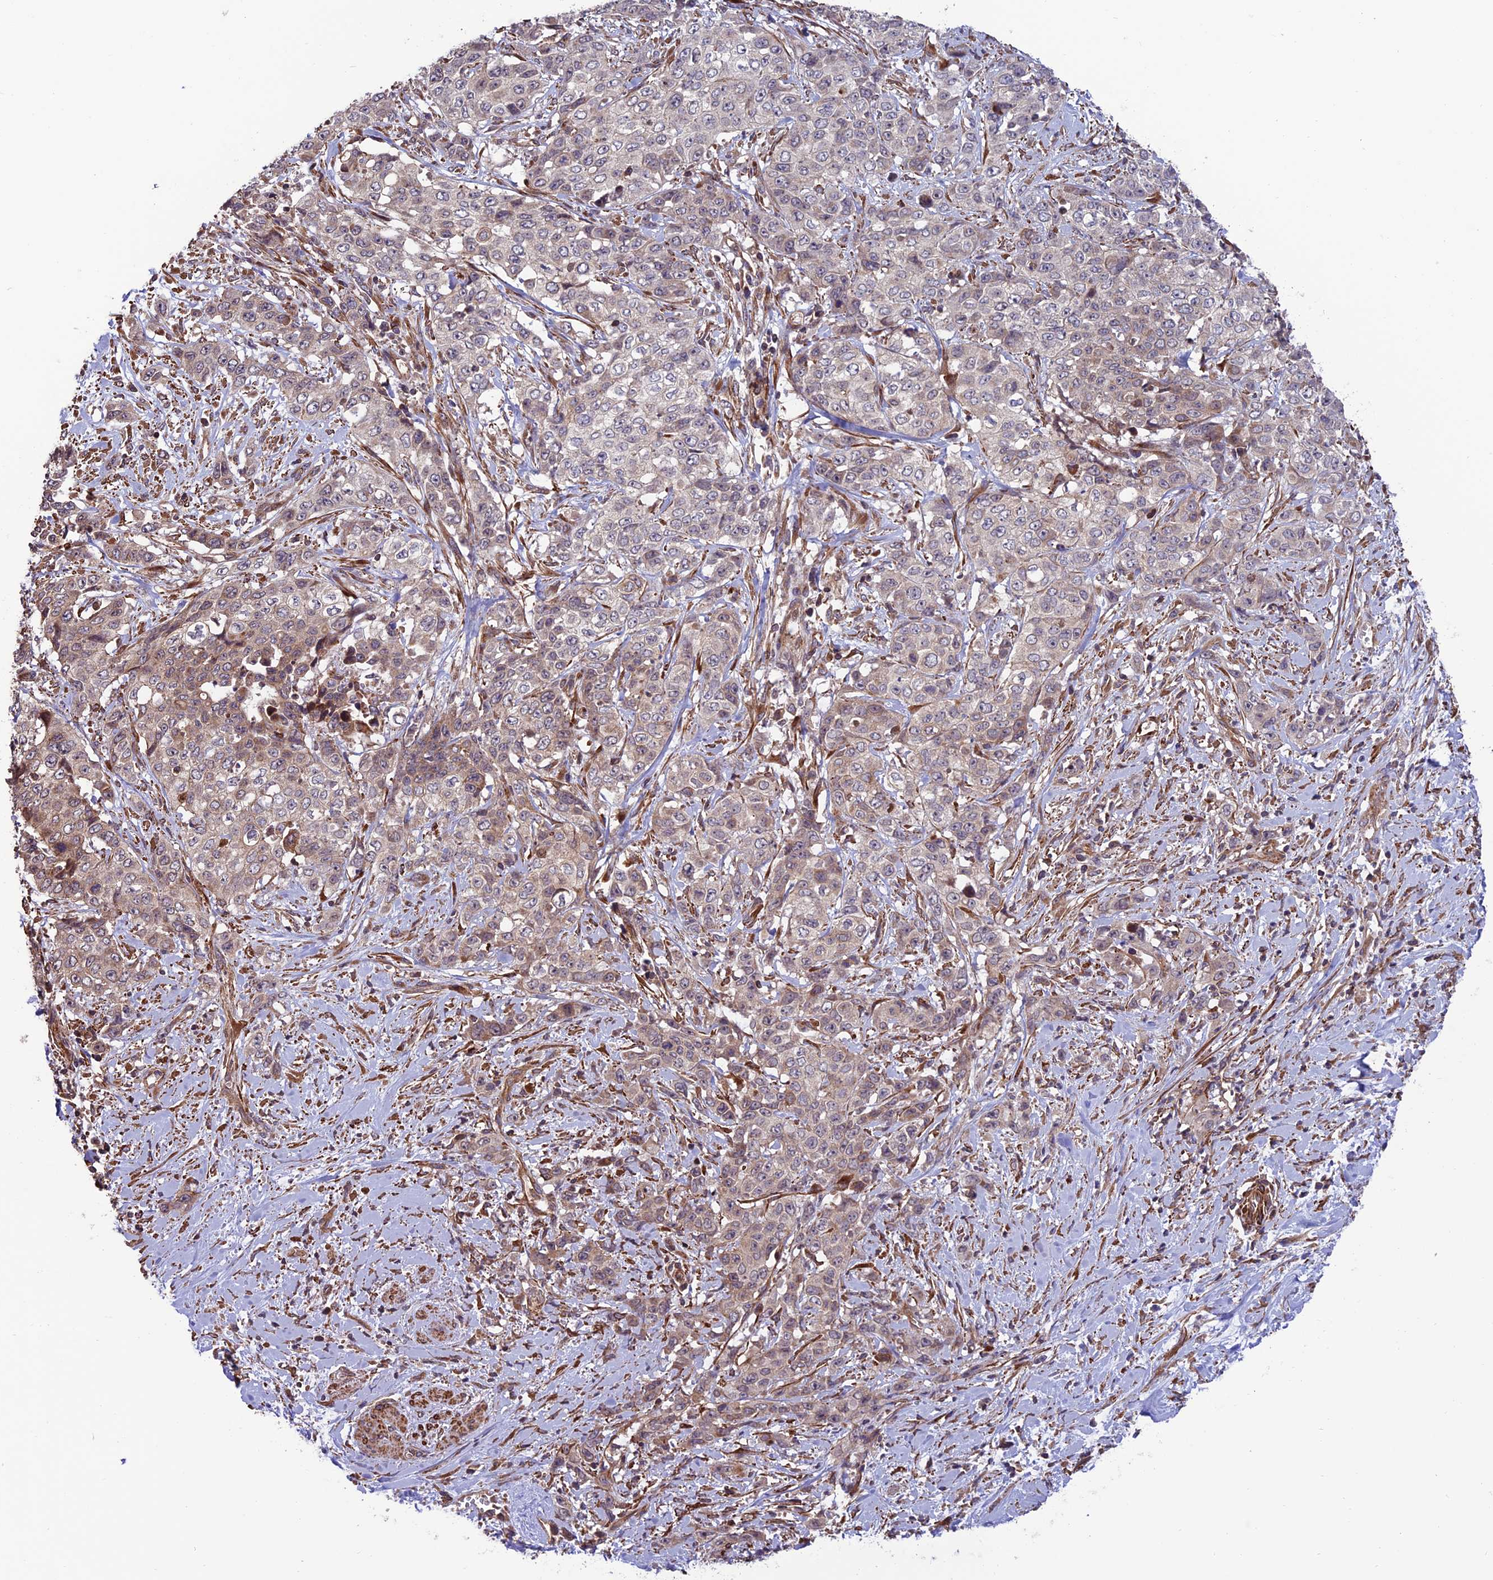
{"staining": {"intensity": "weak", "quantity": "<25%", "location": "cytoplasmic/membranous"}, "tissue": "stomach cancer", "cell_type": "Tumor cells", "image_type": "cancer", "snomed": [{"axis": "morphology", "description": "Adenocarcinoma, NOS"}, {"axis": "topography", "description": "Stomach, upper"}], "caption": "Human stomach adenocarcinoma stained for a protein using immunohistochemistry (IHC) reveals no staining in tumor cells.", "gene": "TNIP3", "patient": {"sex": "male", "age": 62}}